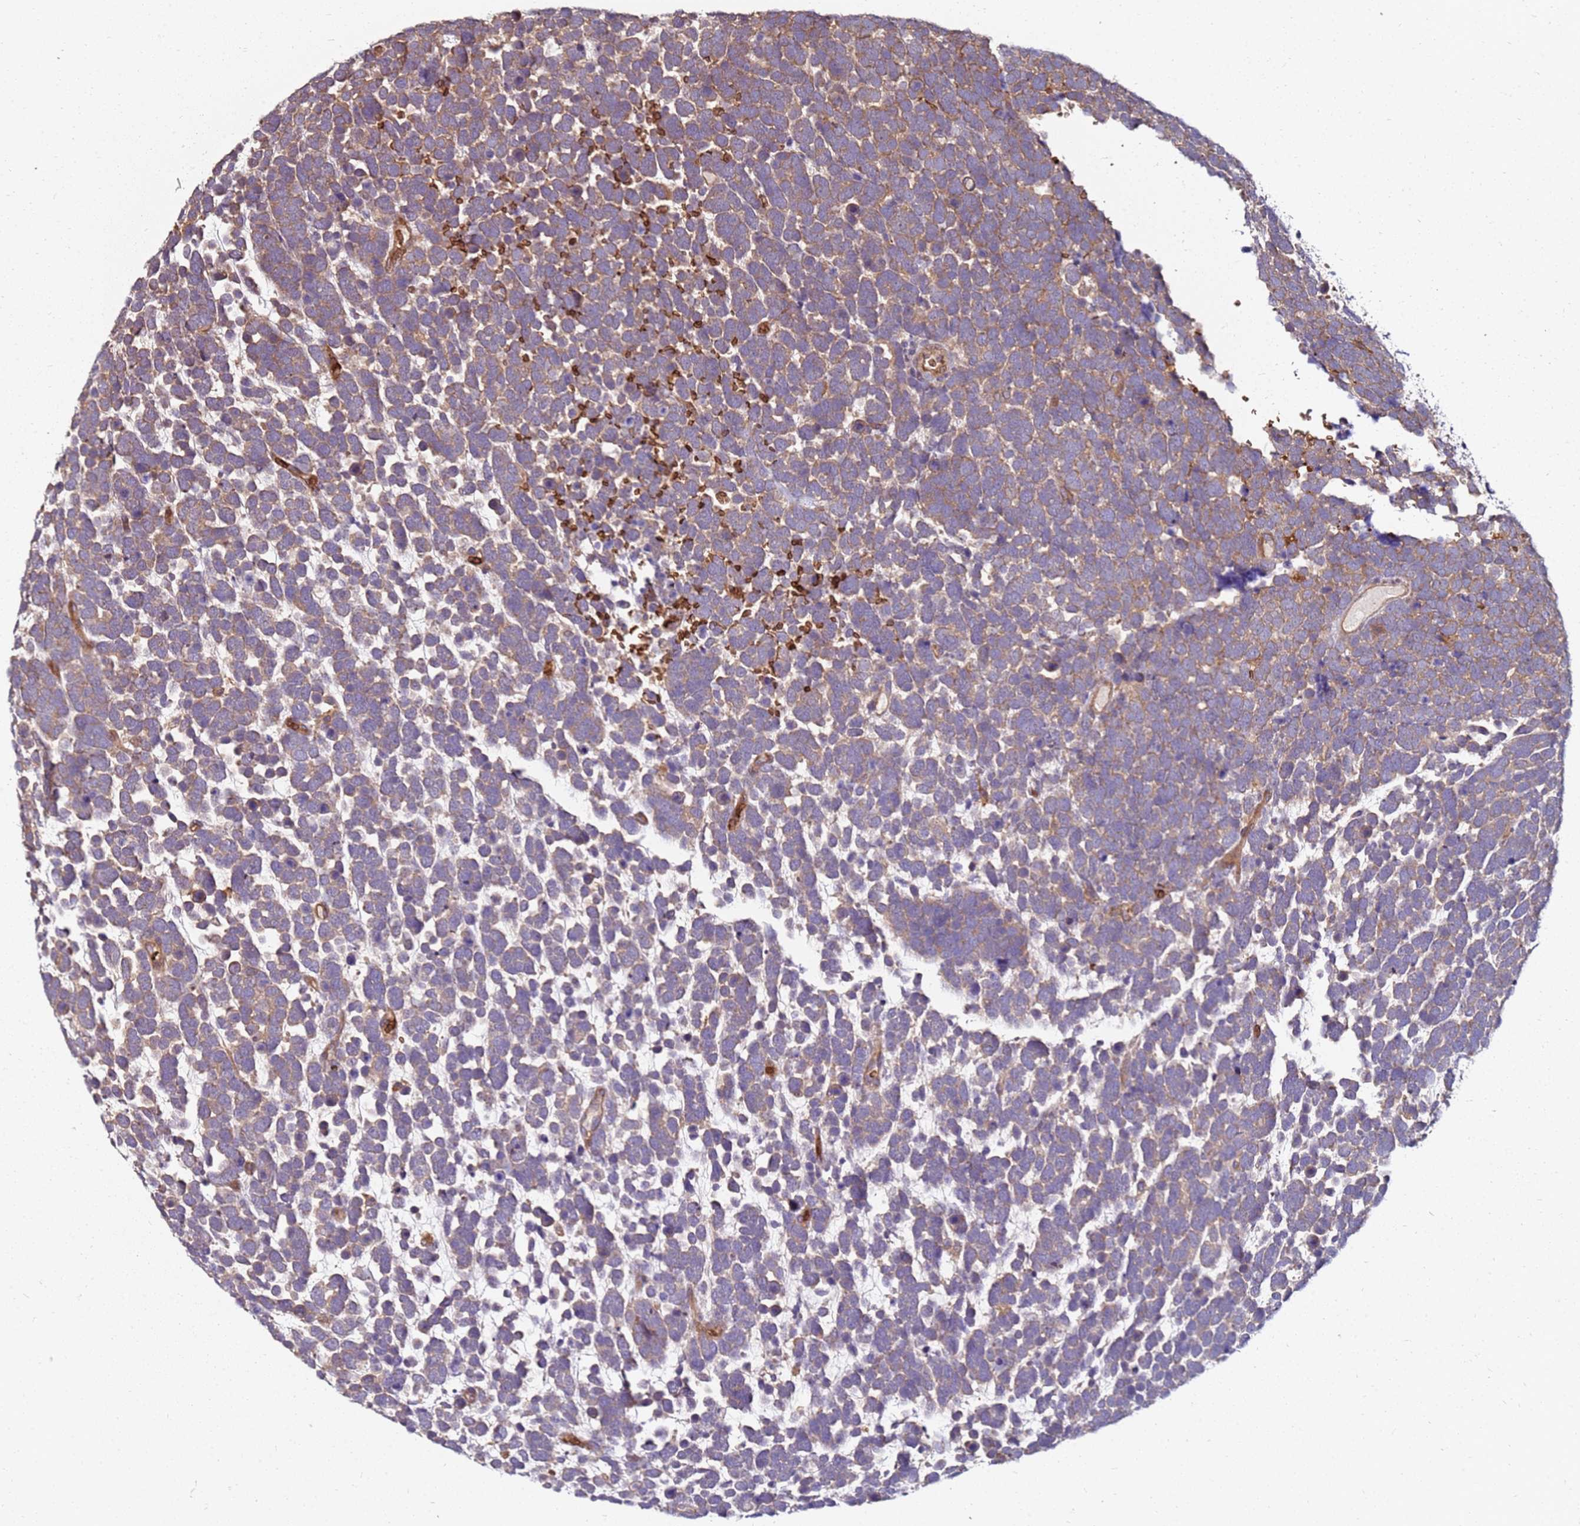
{"staining": {"intensity": "weak", "quantity": ">75%", "location": "cytoplasmic/membranous"}, "tissue": "urothelial cancer", "cell_type": "Tumor cells", "image_type": "cancer", "snomed": [{"axis": "morphology", "description": "Urothelial carcinoma, High grade"}, {"axis": "topography", "description": "Urinary bladder"}], "caption": "Human urothelial cancer stained with a brown dye shows weak cytoplasmic/membranous positive staining in about >75% of tumor cells.", "gene": "RNF11", "patient": {"sex": "female", "age": 82}}